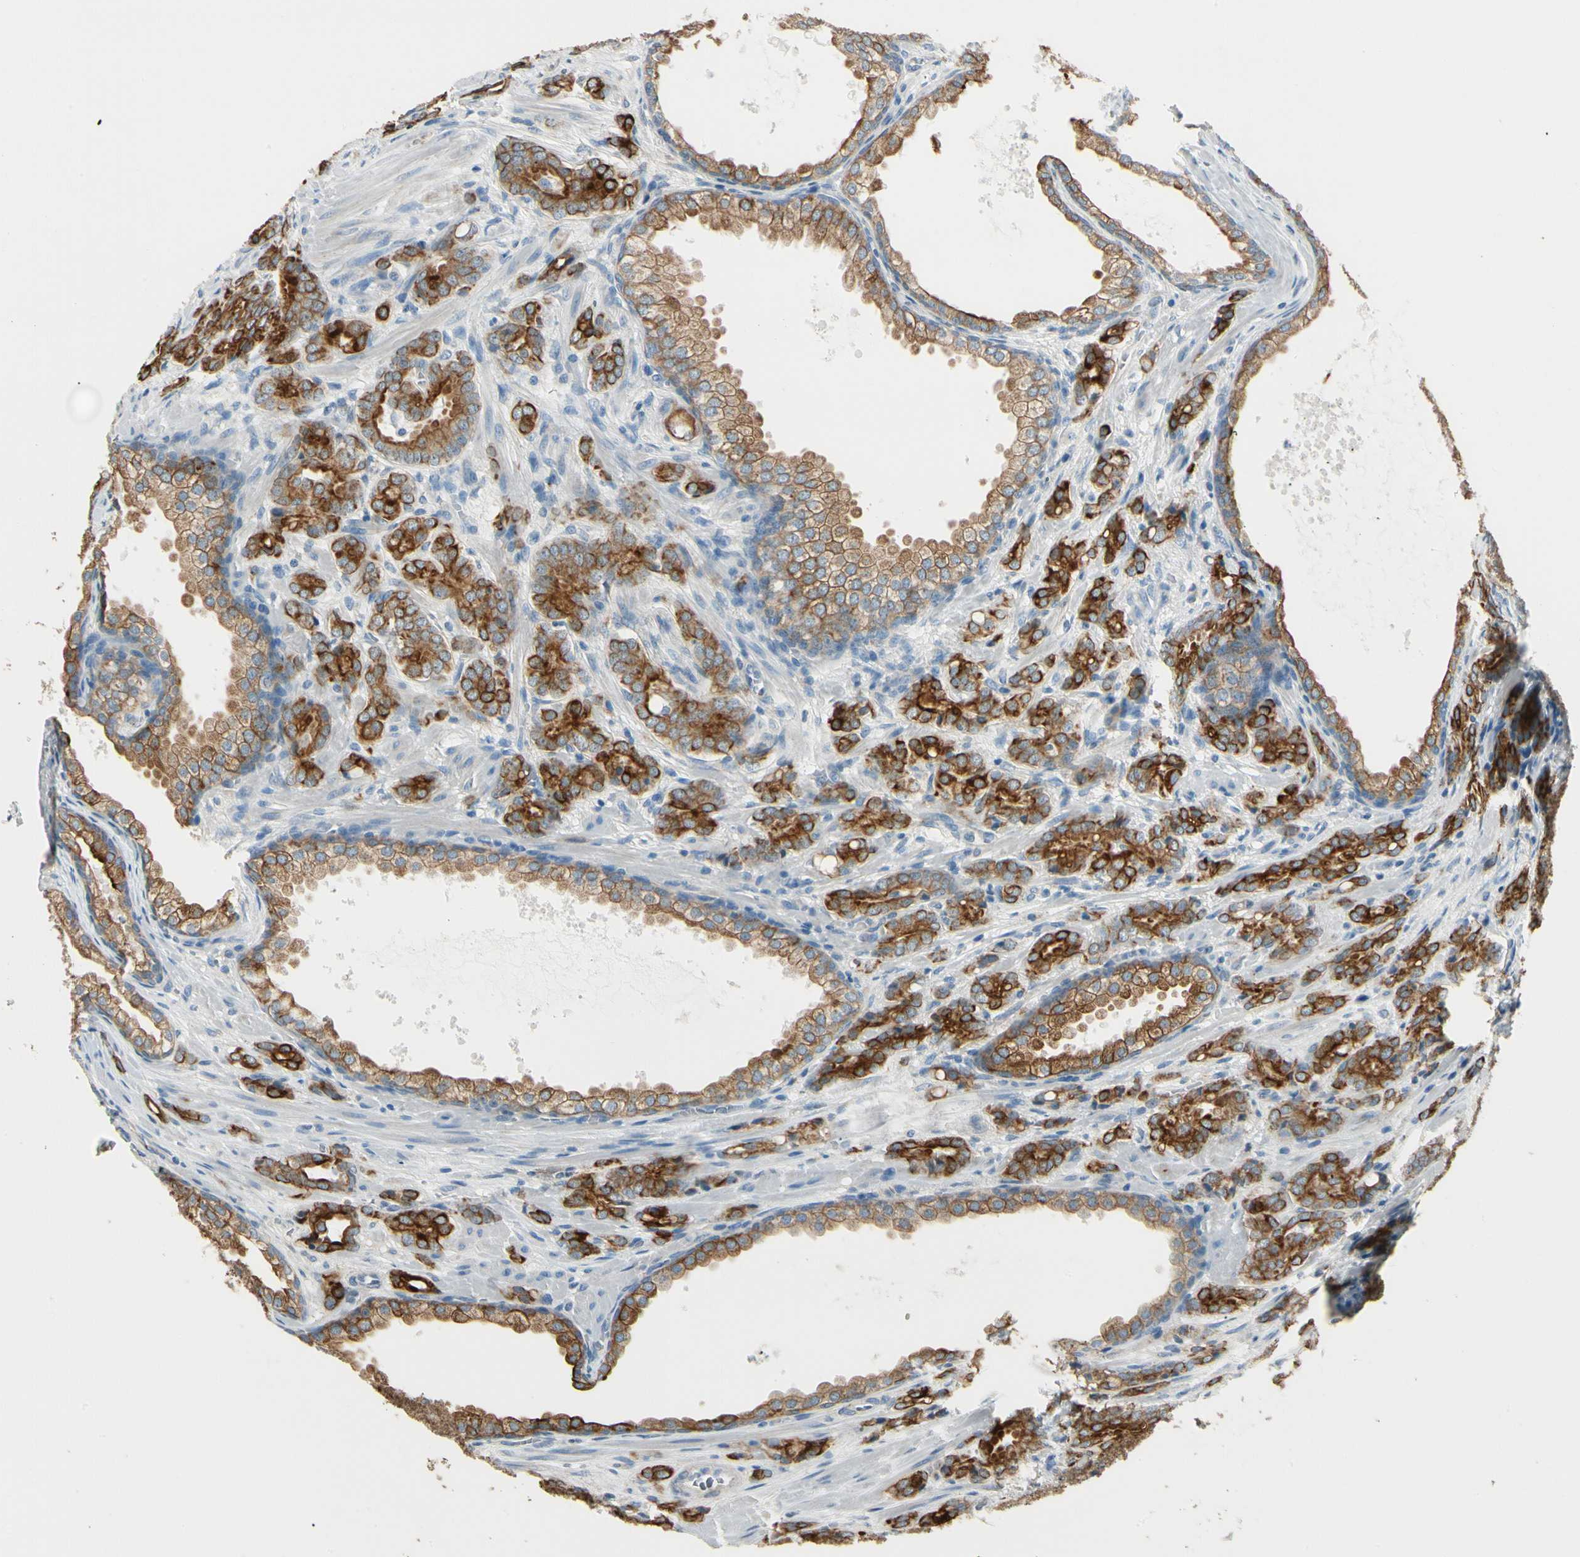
{"staining": {"intensity": "strong", "quantity": ">75%", "location": "cytoplasmic/membranous"}, "tissue": "prostate cancer", "cell_type": "Tumor cells", "image_type": "cancer", "snomed": [{"axis": "morphology", "description": "Adenocarcinoma, High grade"}, {"axis": "topography", "description": "Prostate"}], "caption": "Immunohistochemical staining of human high-grade adenocarcinoma (prostate) exhibits high levels of strong cytoplasmic/membranous expression in about >75% of tumor cells. (DAB IHC, brown staining for protein, blue staining for nuclei).", "gene": "DUSP12", "patient": {"sex": "male", "age": 64}}